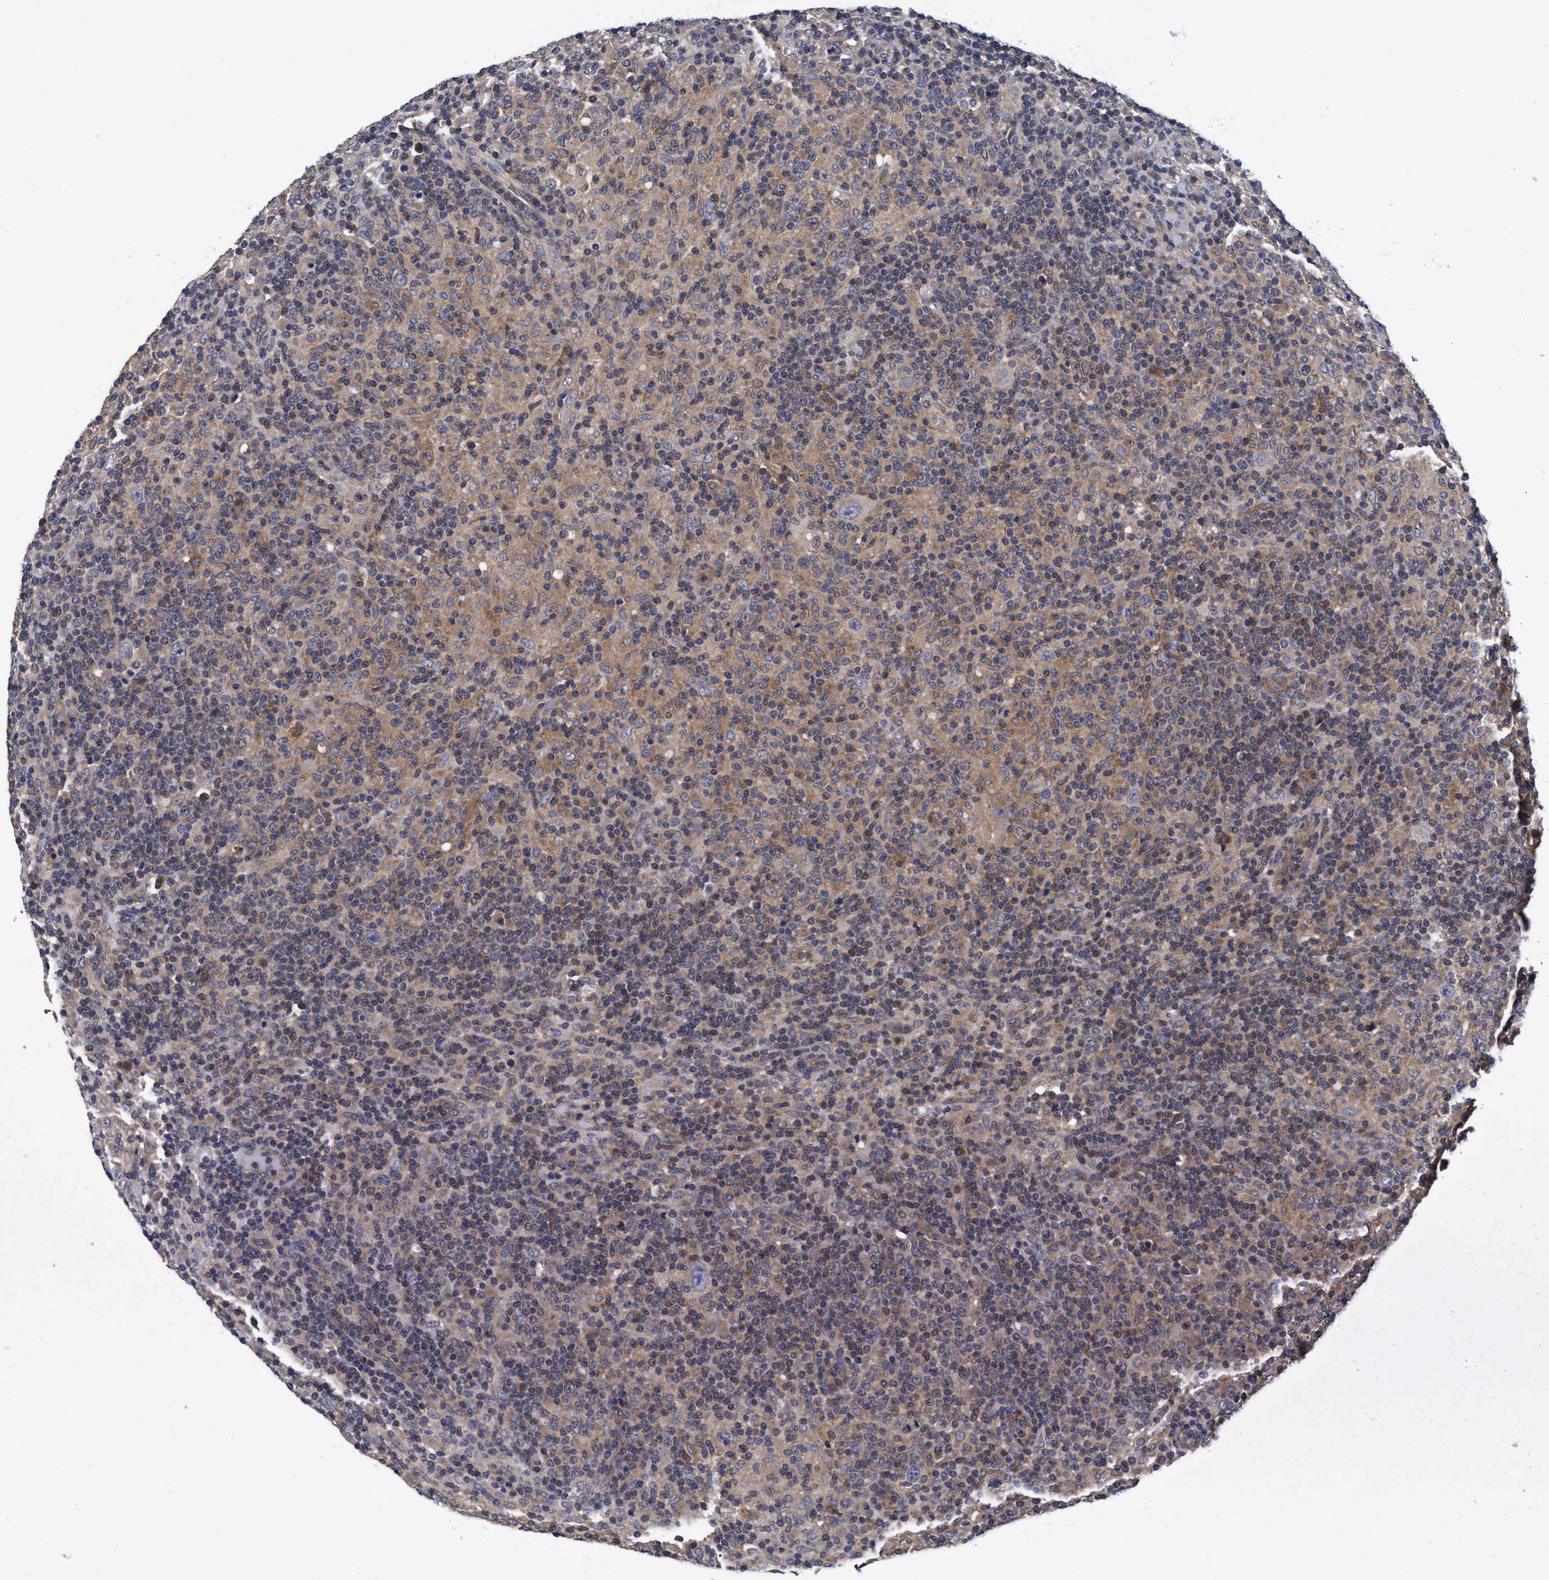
{"staining": {"intensity": "weak", "quantity": "<25%", "location": "cytoplasmic/membranous"}, "tissue": "lymphoma", "cell_type": "Tumor cells", "image_type": "cancer", "snomed": [{"axis": "morphology", "description": "Hodgkin's disease, NOS"}, {"axis": "topography", "description": "Lymph node"}], "caption": "An image of human Hodgkin's disease is negative for staining in tumor cells.", "gene": "CALCOCO2", "patient": {"sex": "male", "age": 70}}